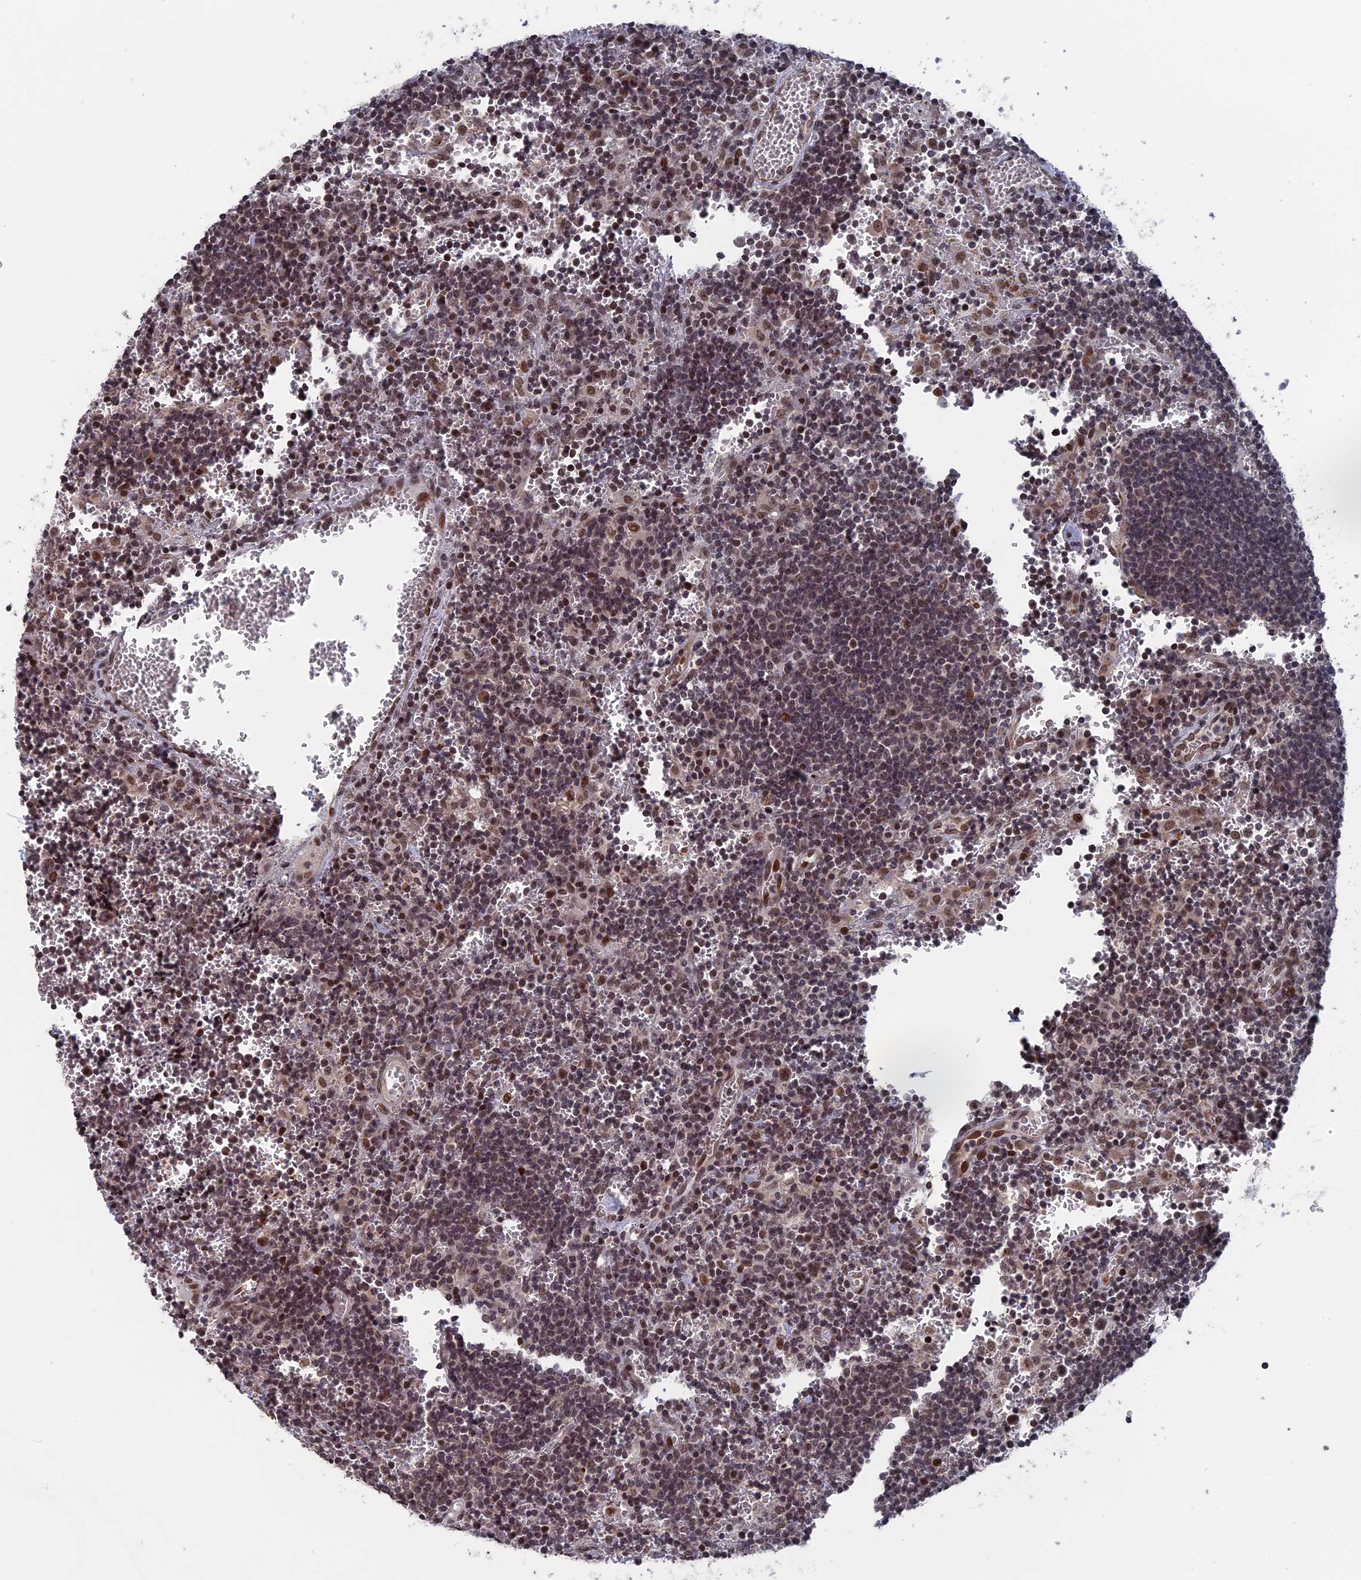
{"staining": {"intensity": "moderate", "quantity": "<25%", "location": "nuclear"}, "tissue": "lymph node", "cell_type": "Germinal center cells", "image_type": "normal", "snomed": [{"axis": "morphology", "description": "Normal tissue, NOS"}, {"axis": "topography", "description": "Lymph node"}], "caption": "The immunohistochemical stain highlights moderate nuclear expression in germinal center cells of unremarkable lymph node.", "gene": "NR2C2AP", "patient": {"sex": "female", "age": 73}}